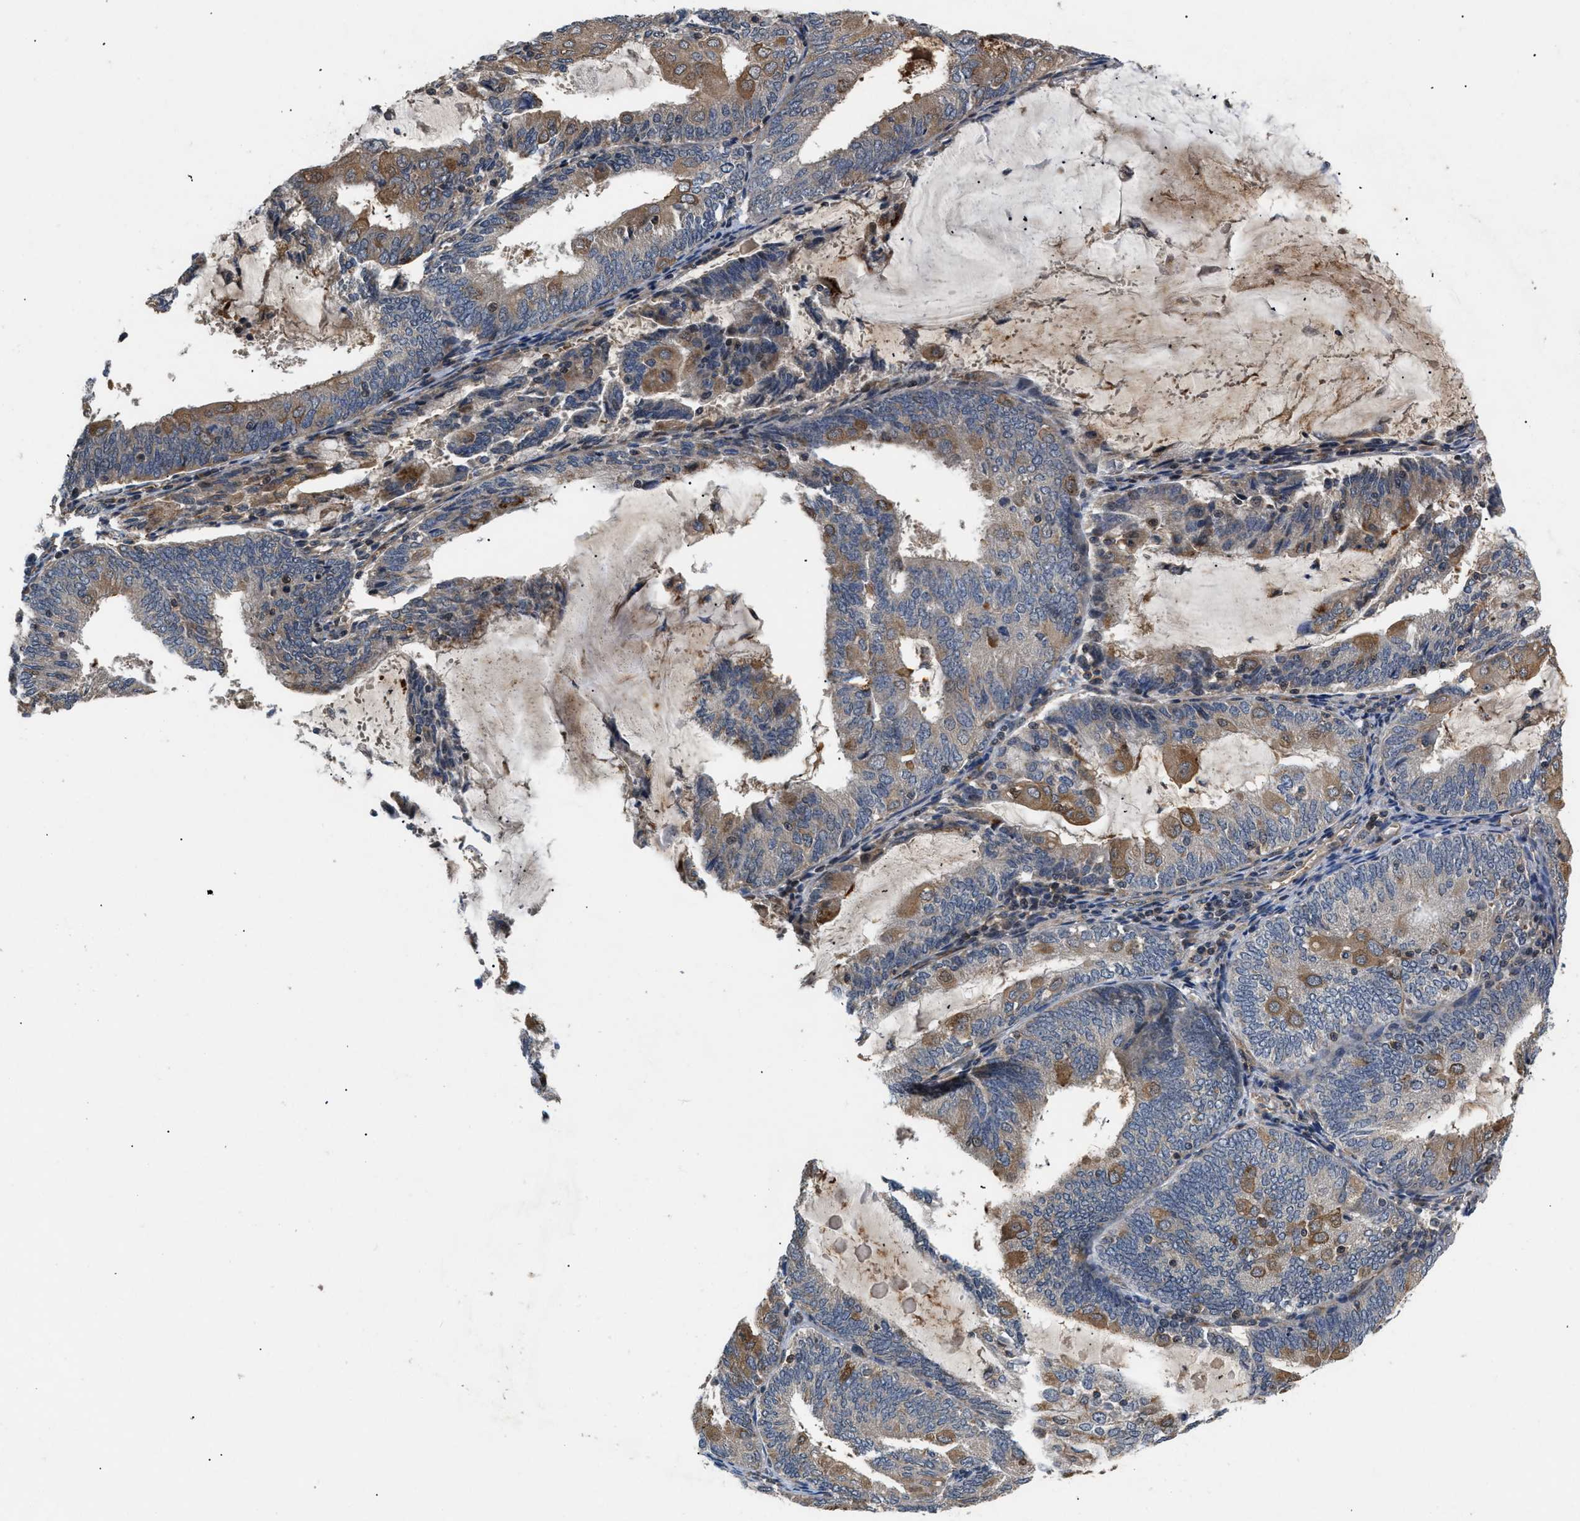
{"staining": {"intensity": "moderate", "quantity": "25%-75%", "location": "cytoplasmic/membranous"}, "tissue": "endometrial cancer", "cell_type": "Tumor cells", "image_type": "cancer", "snomed": [{"axis": "morphology", "description": "Adenocarcinoma, NOS"}, {"axis": "topography", "description": "Endometrium"}], "caption": "Tumor cells show medium levels of moderate cytoplasmic/membranous staining in approximately 25%-75% of cells in endometrial cancer (adenocarcinoma). (DAB (3,3'-diaminobenzidine) IHC, brown staining for protein, blue staining for nuclei).", "gene": "HMGCR", "patient": {"sex": "female", "age": 81}}